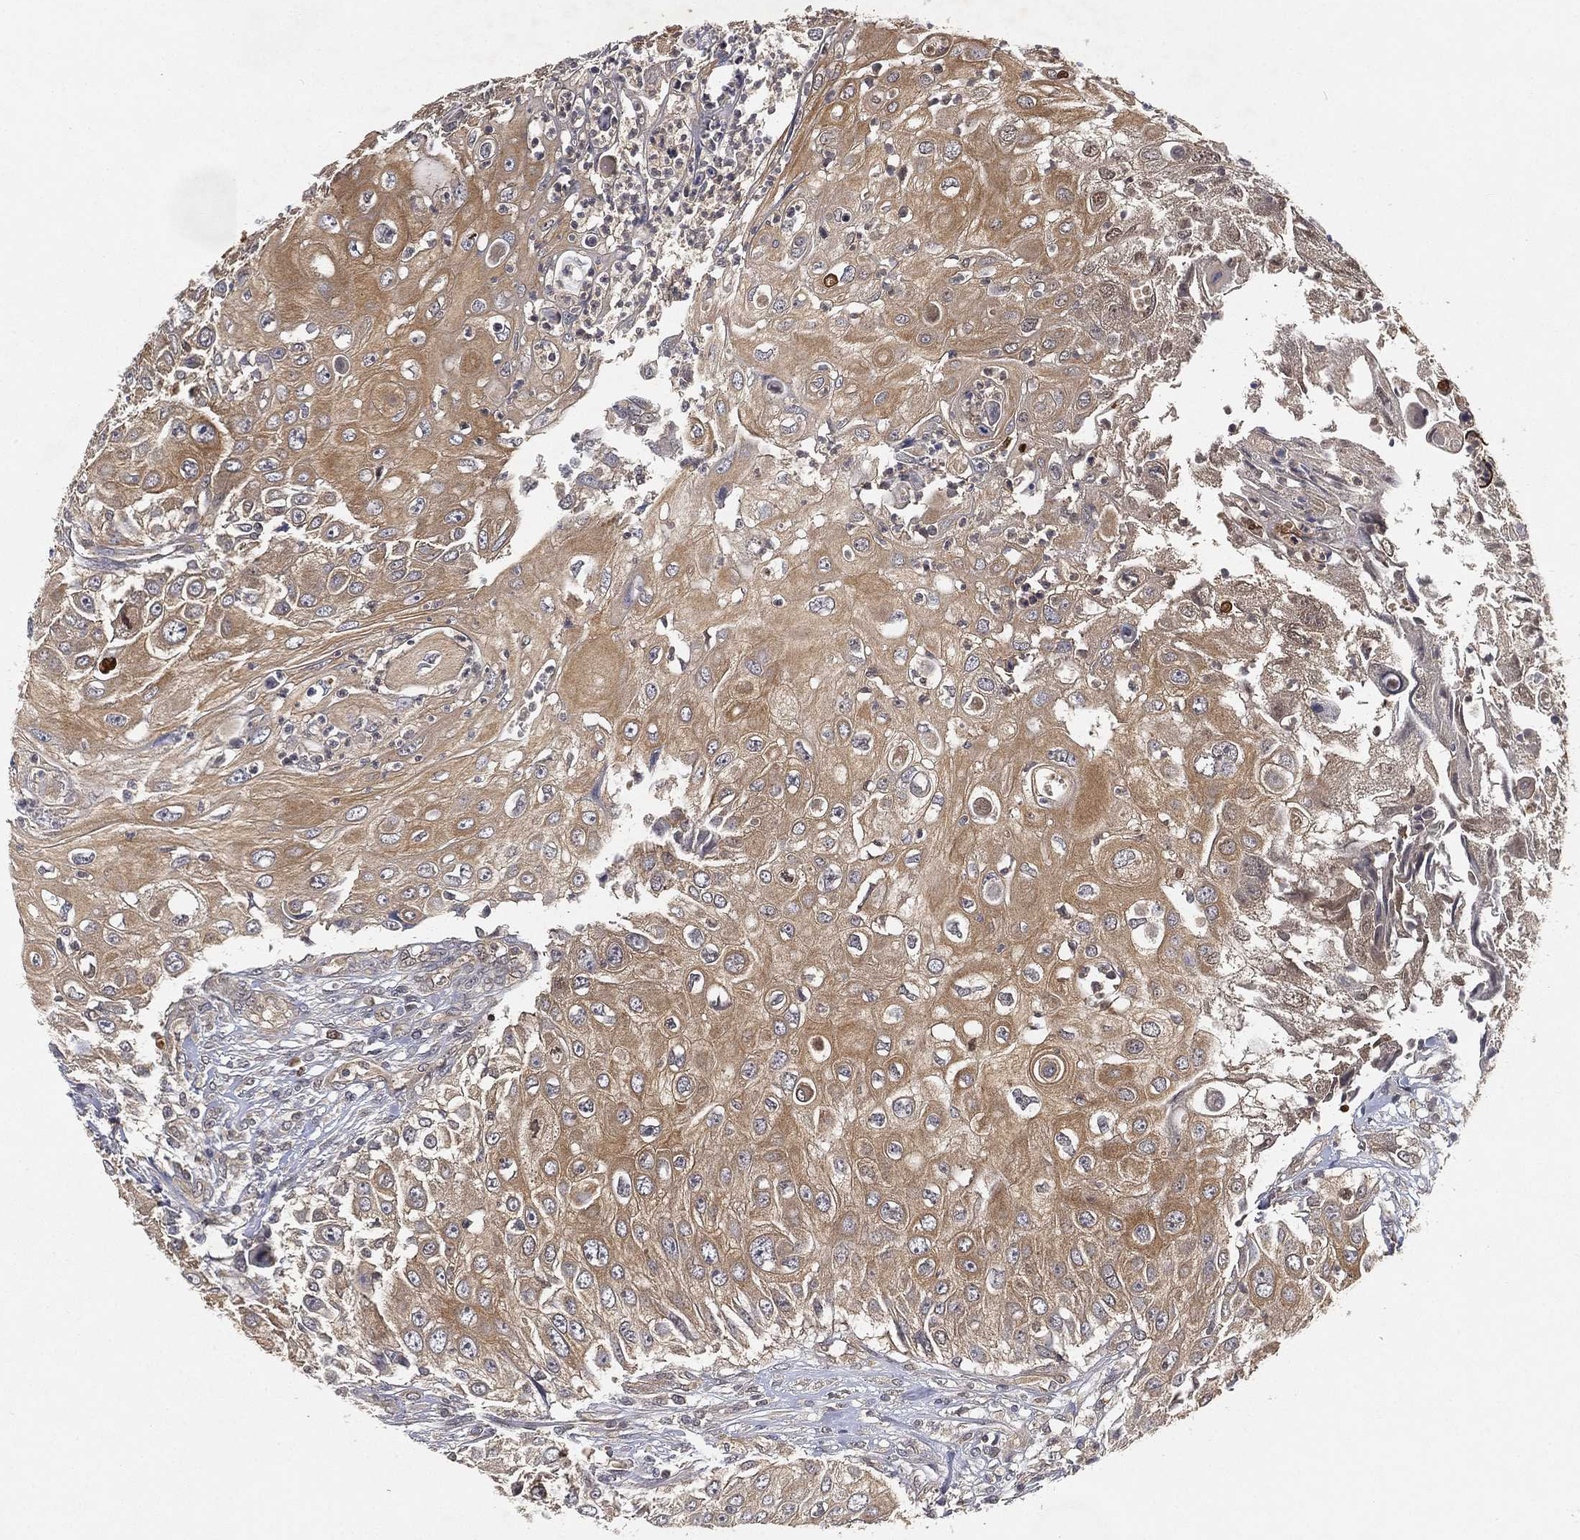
{"staining": {"intensity": "moderate", "quantity": "25%-75%", "location": "cytoplasmic/membranous"}, "tissue": "urothelial cancer", "cell_type": "Tumor cells", "image_type": "cancer", "snomed": [{"axis": "morphology", "description": "Urothelial carcinoma, High grade"}, {"axis": "topography", "description": "Urinary bladder"}], "caption": "Urothelial carcinoma (high-grade) stained with IHC displays moderate cytoplasmic/membranous staining in about 25%-75% of tumor cells. (DAB = brown stain, brightfield microscopy at high magnification).", "gene": "UBA5", "patient": {"sex": "female", "age": 79}}